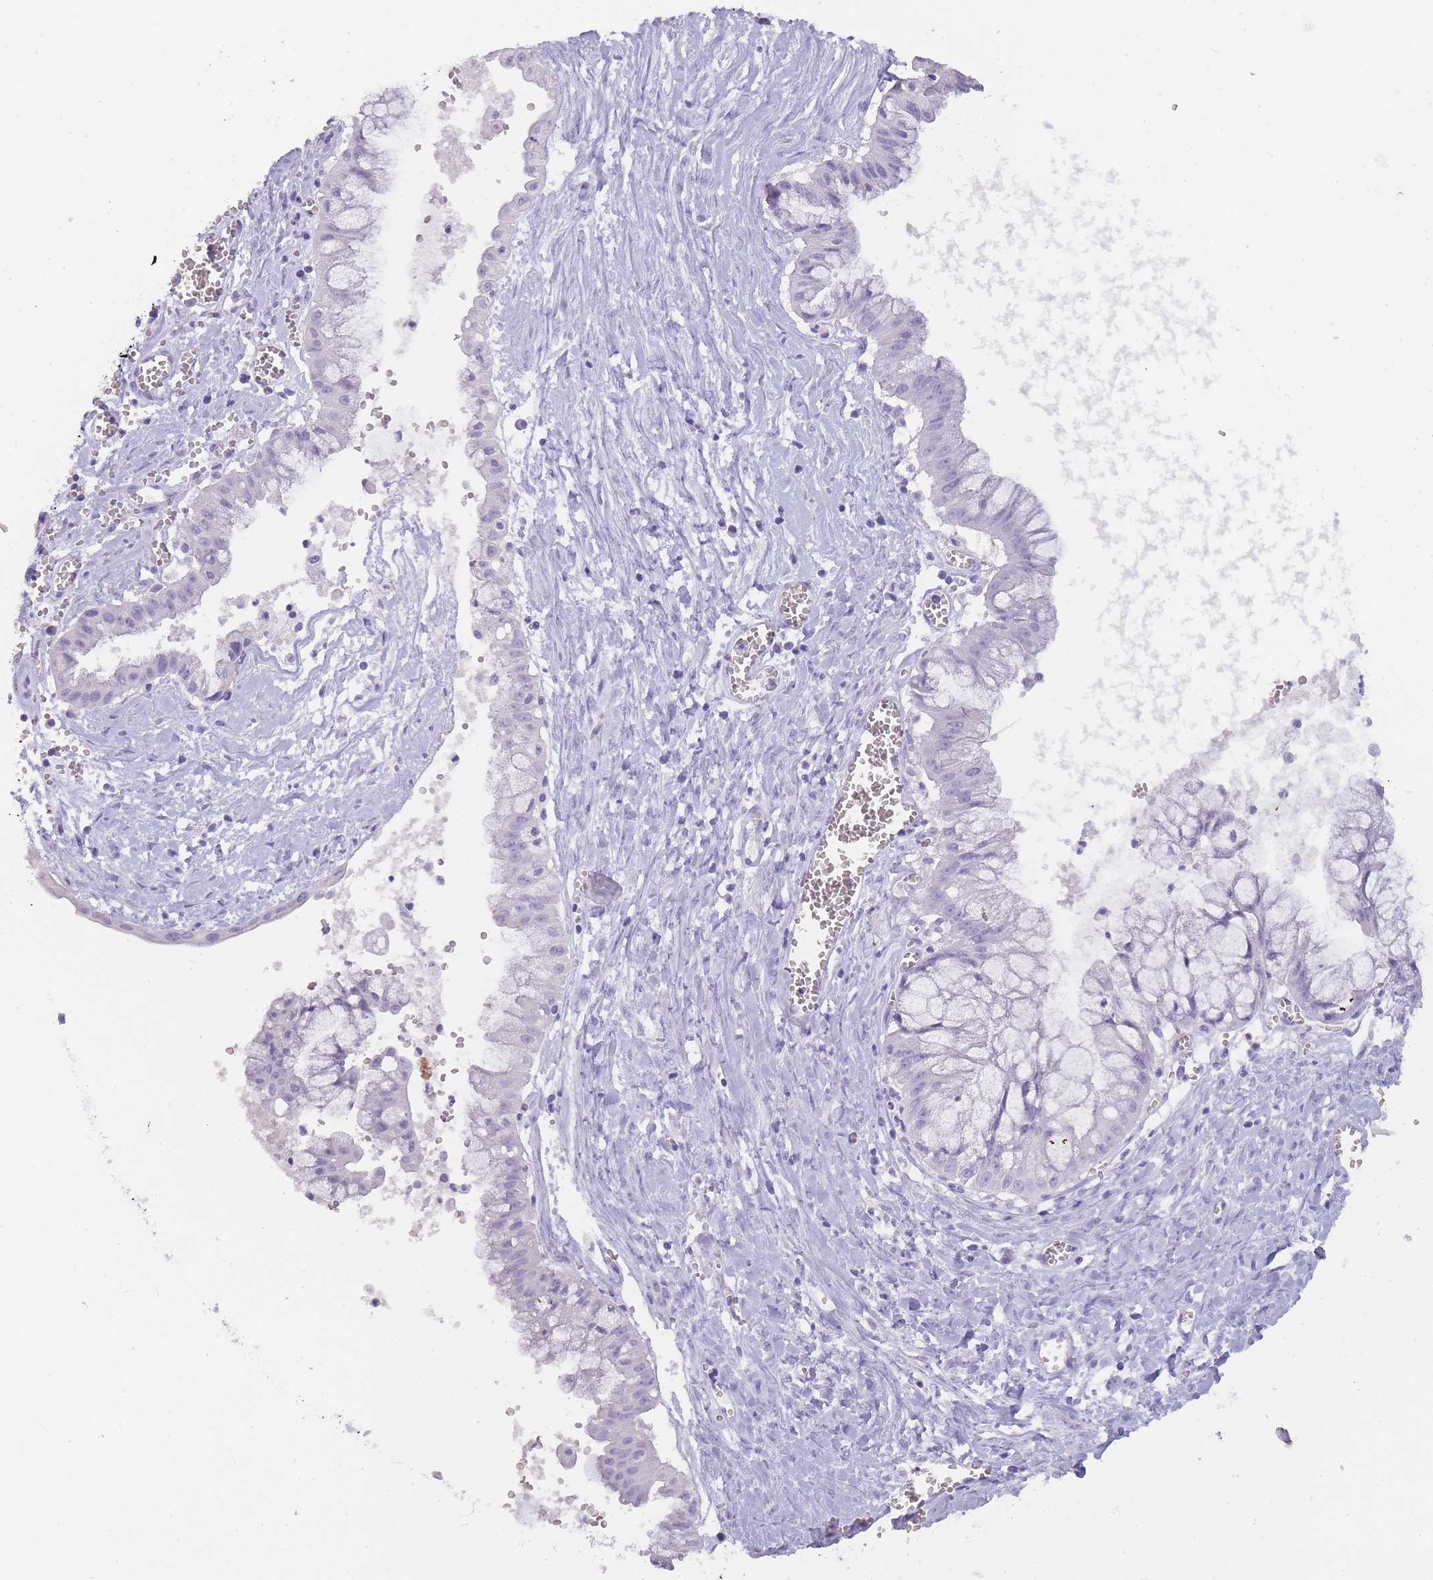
{"staining": {"intensity": "negative", "quantity": "none", "location": "none"}, "tissue": "ovarian cancer", "cell_type": "Tumor cells", "image_type": "cancer", "snomed": [{"axis": "morphology", "description": "Cystadenocarcinoma, mucinous, NOS"}, {"axis": "topography", "description": "Ovary"}], "caption": "There is no significant staining in tumor cells of mucinous cystadenocarcinoma (ovarian).", "gene": "TCP11", "patient": {"sex": "female", "age": 70}}